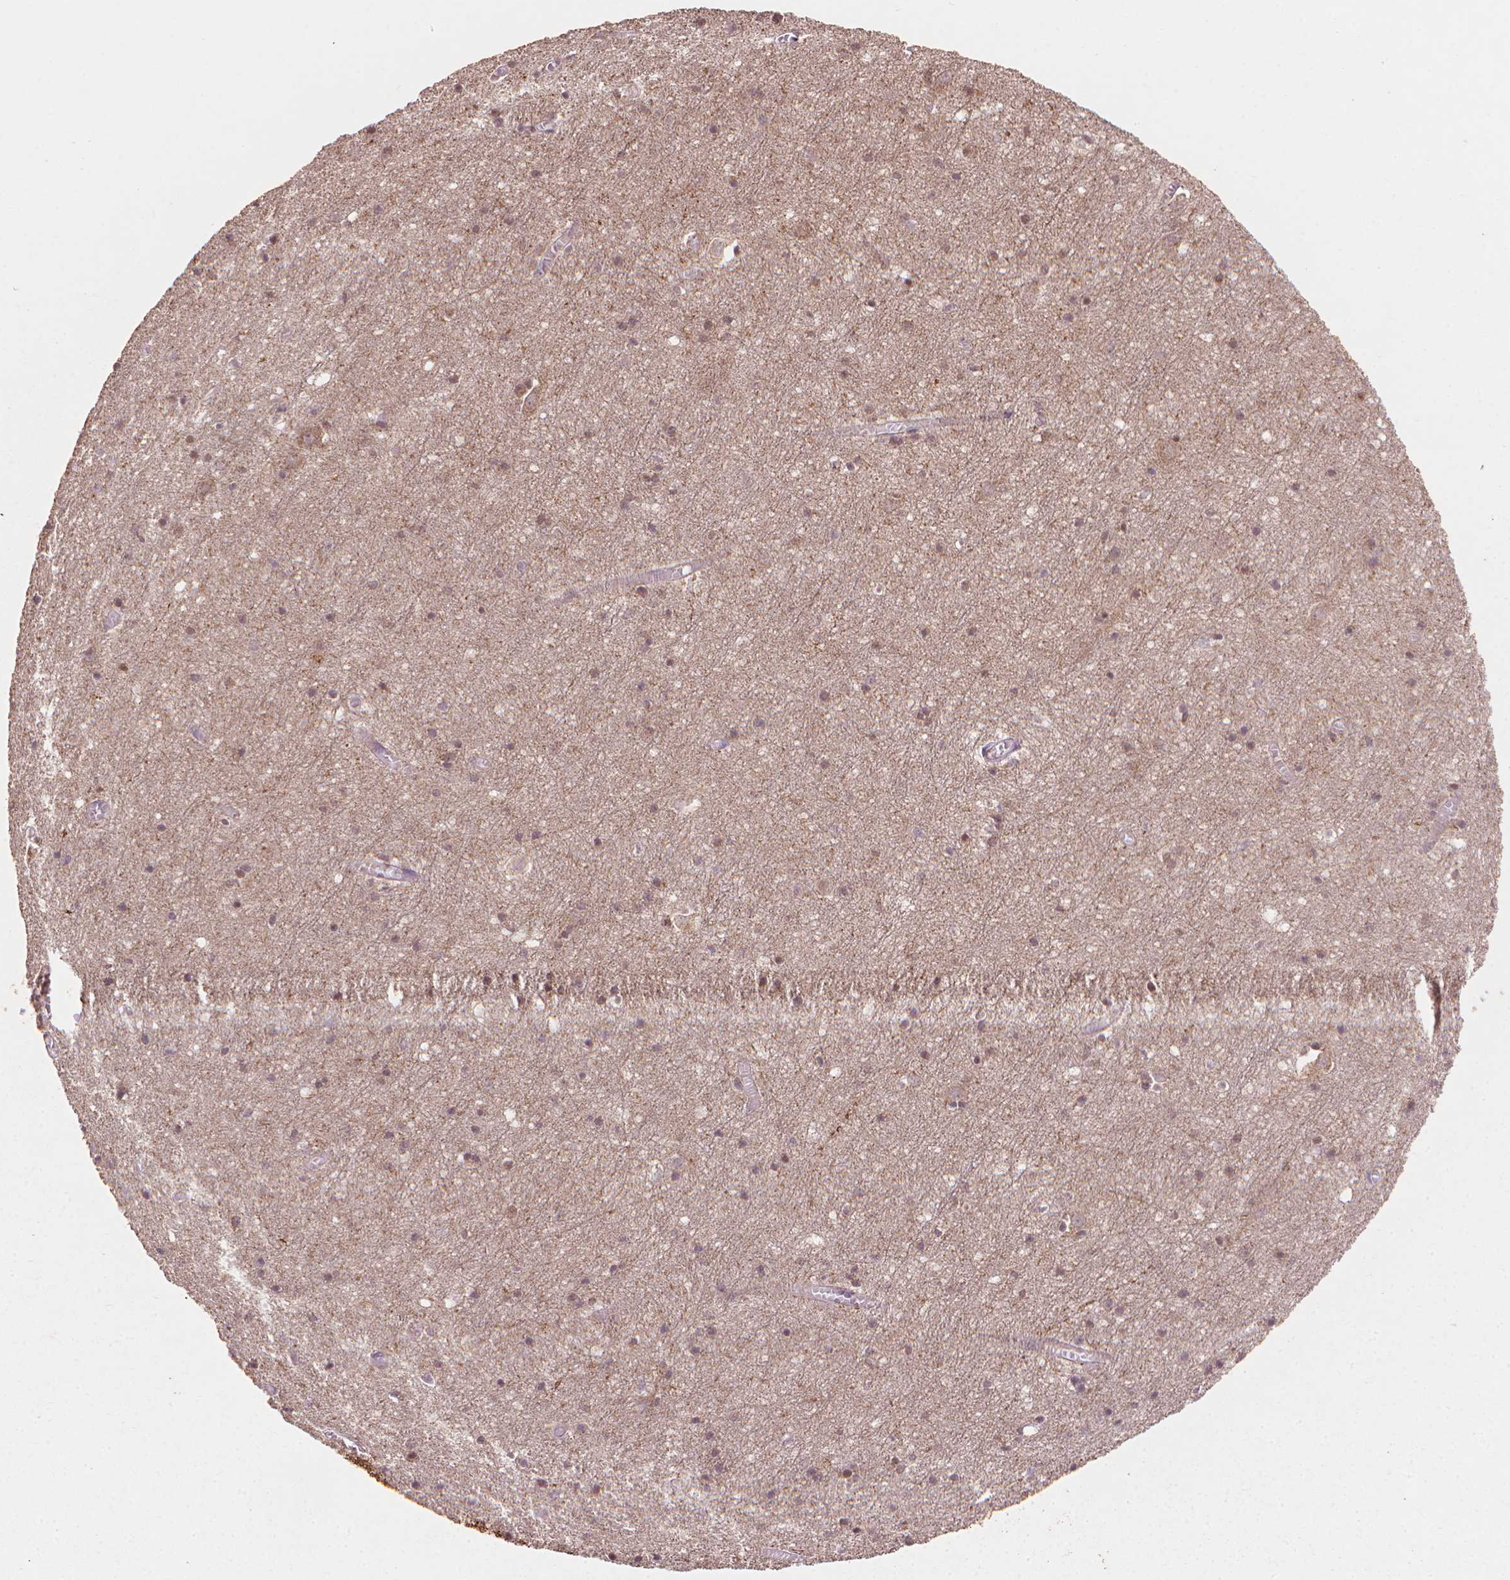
{"staining": {"intensity": "moderate", "quantity": ">75%", "location": "cytoplasmic/membranous"}, "tissue": "cerebral cortex", "cell_type": "Endothelial cells", "image_type": "normal", "snomed": [{"axis": "morphology", "description": "Normal tissue, NOS"}, {"axis": "topography", "description": "Cerebral cortex"}], "caption": "Immunohistochemistry (IHC) staining of benign cerebral cortex, which reveals medium levels of moderate cytoplasmic/membranous staining in about >75% of endothelial cells indicating moderate cytoplasmic/membranous protein staining. The staining was performed using DAB (3,3'-diaminobenzidine) (brown) for protein detection and nuclei were counterstained in hematoxylin (blue).", "gene": "VARS2", "patient": {"sex": "male", "age": 70}}